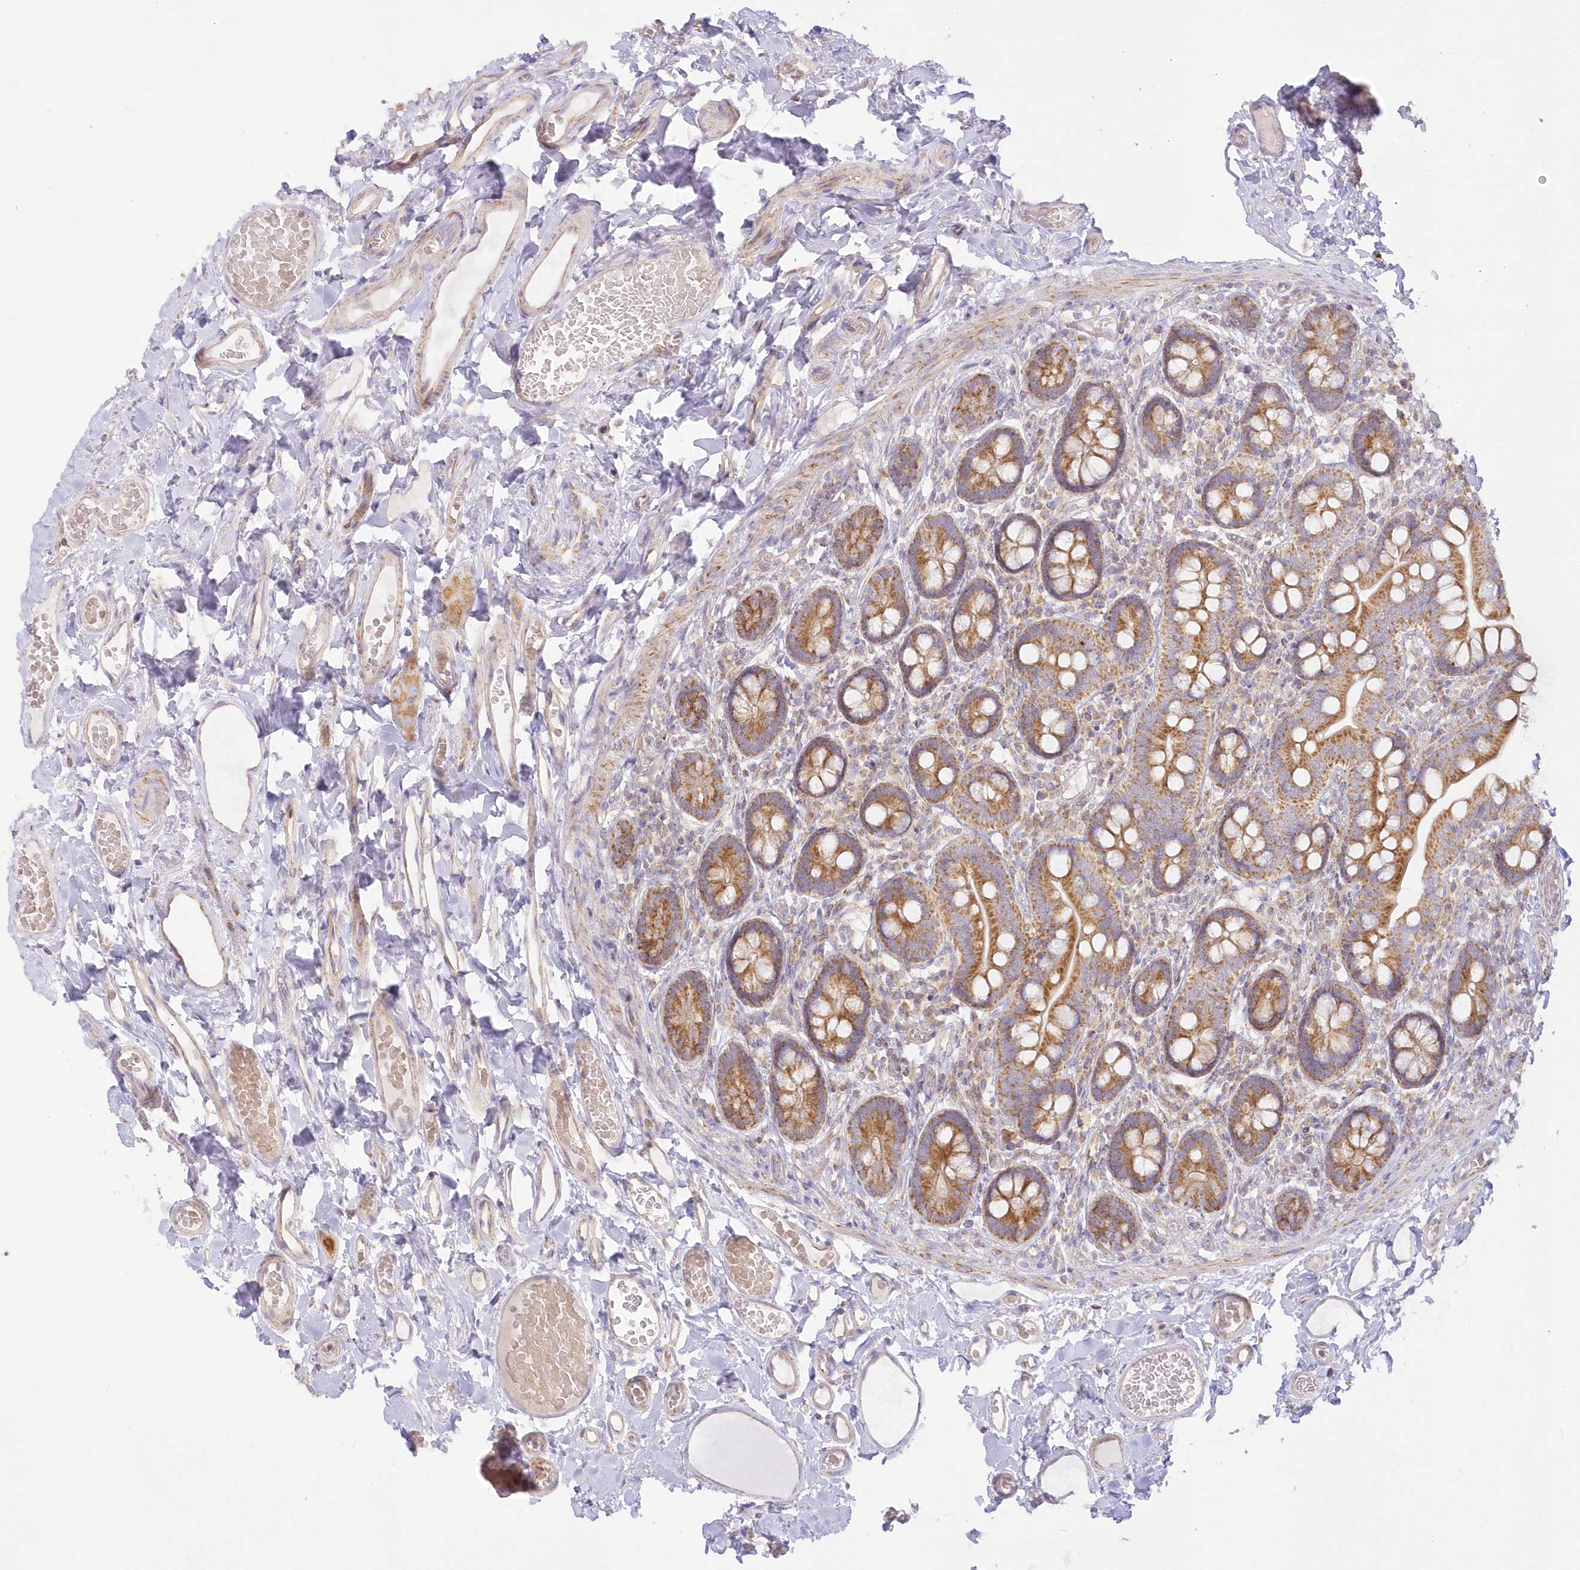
{"staining": {"intensity": "moderate", "quantity": ">75%", "location": "cytoplasmic/membranous"}, "tissue": "small intestine", "cell_type": "Glandular cells", "image_type": "normal", "snomed": [{"axis": "morphology", "description": "Normal tissue, NOS"}, {"axis": "topography", "description": "Small intestine"}], "caption": "Small intestine stained with immunohistochemistry (IHC) exhibits moderate cytoplasmic/membranous expression in approximately >75% of glandular cells.", "gene": "TBC1D14", "patient": {"sex": "female", "age": 64}}